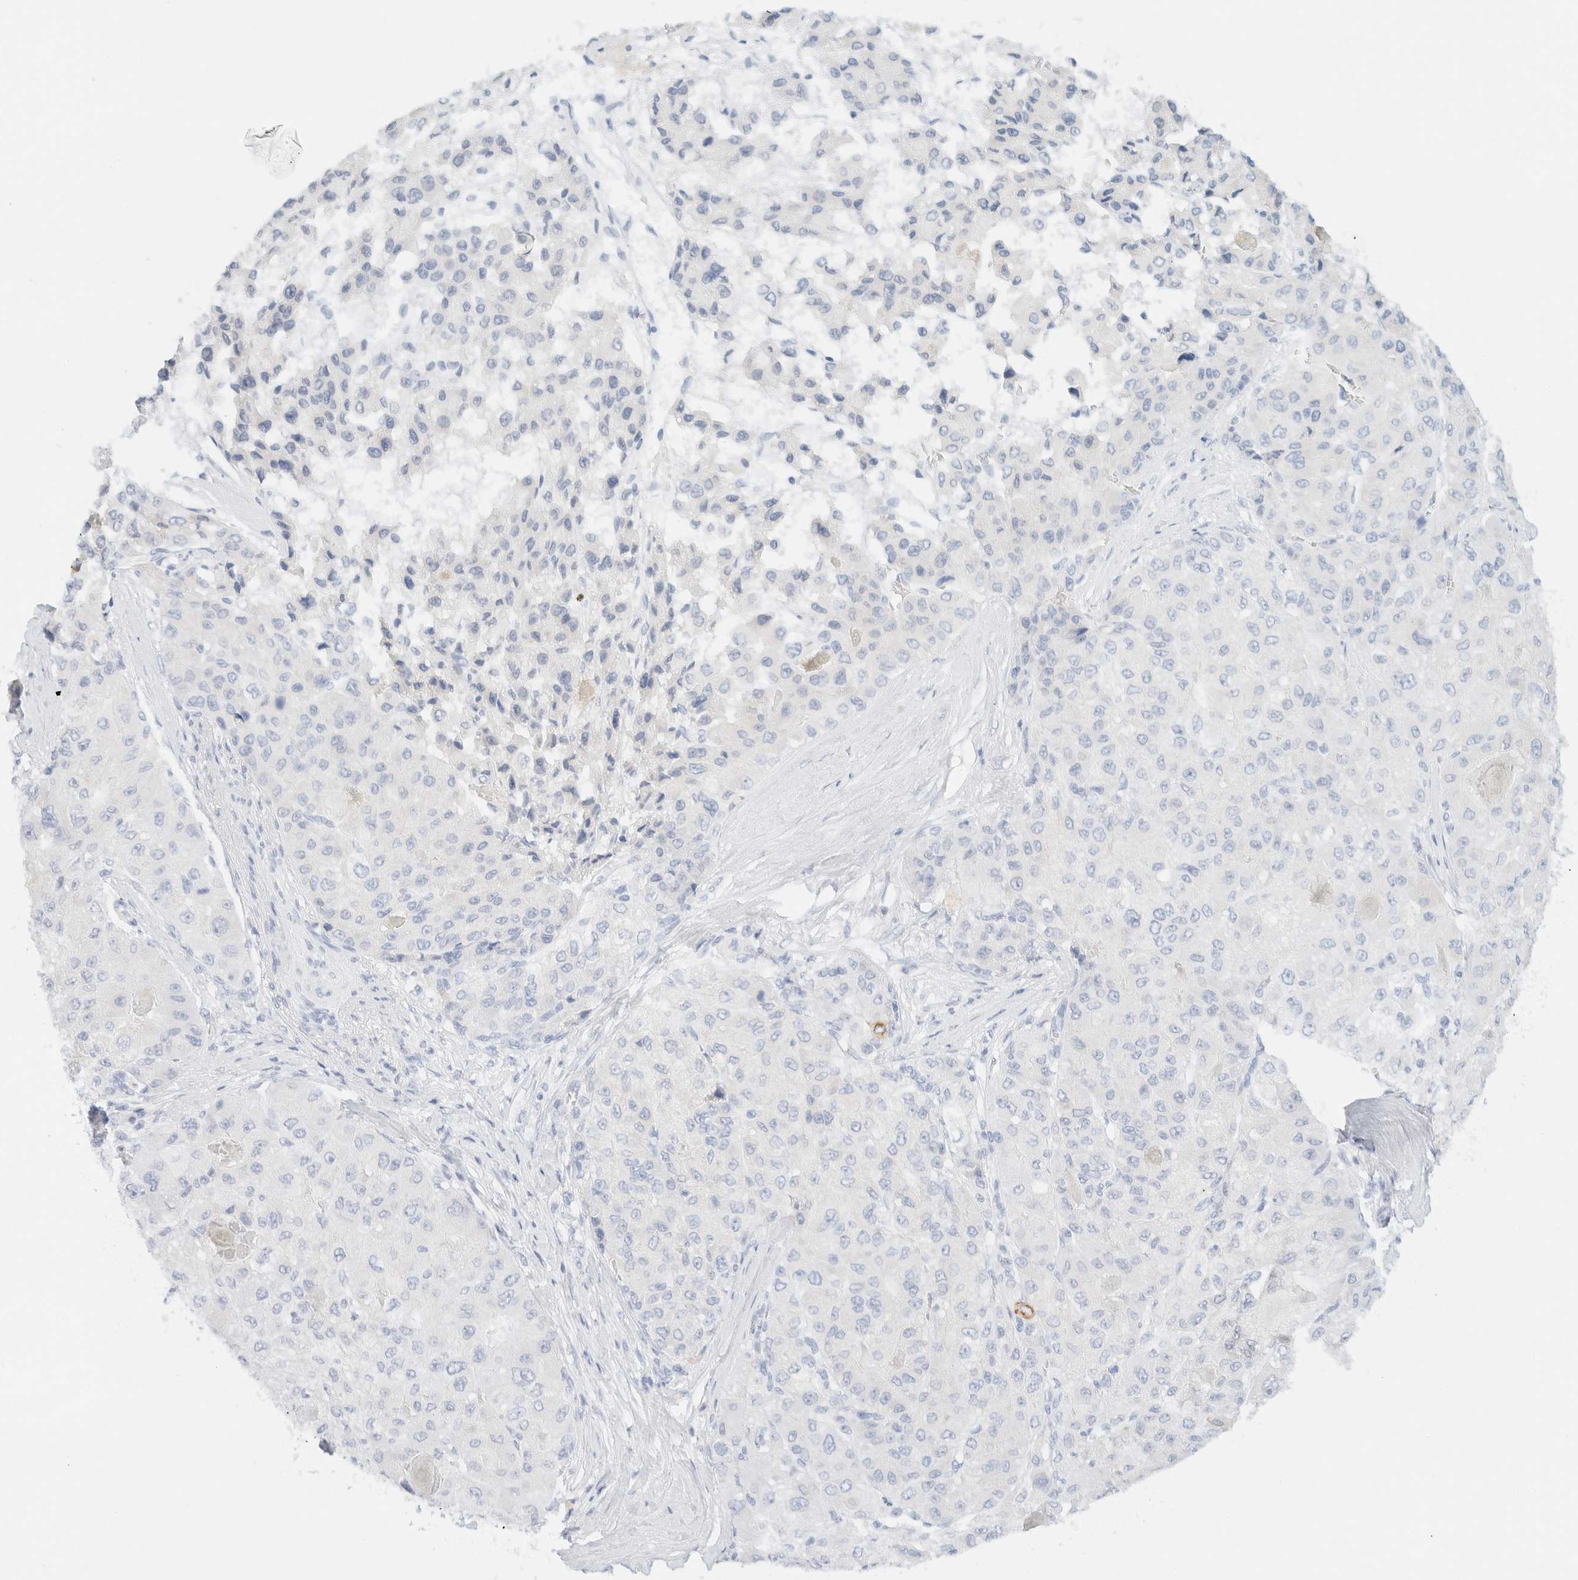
{"staining": {"intensity": "negative", "quantity": "none", "location": "none"}, "tissue": "liver cancer", "cell_type": "Tumor cells", "image_type": "cancer", "snomed": [{"axis": "morphology", "description": "Carcinoma, Hepatocellular, NOS"}, {"axis": "topography", "description": "Liver"}], "caption": "Tumor cells show no significant protein staining in liver cancer.", "gene": "KRT20", "patient": {"sex": "male", "age": 80}}